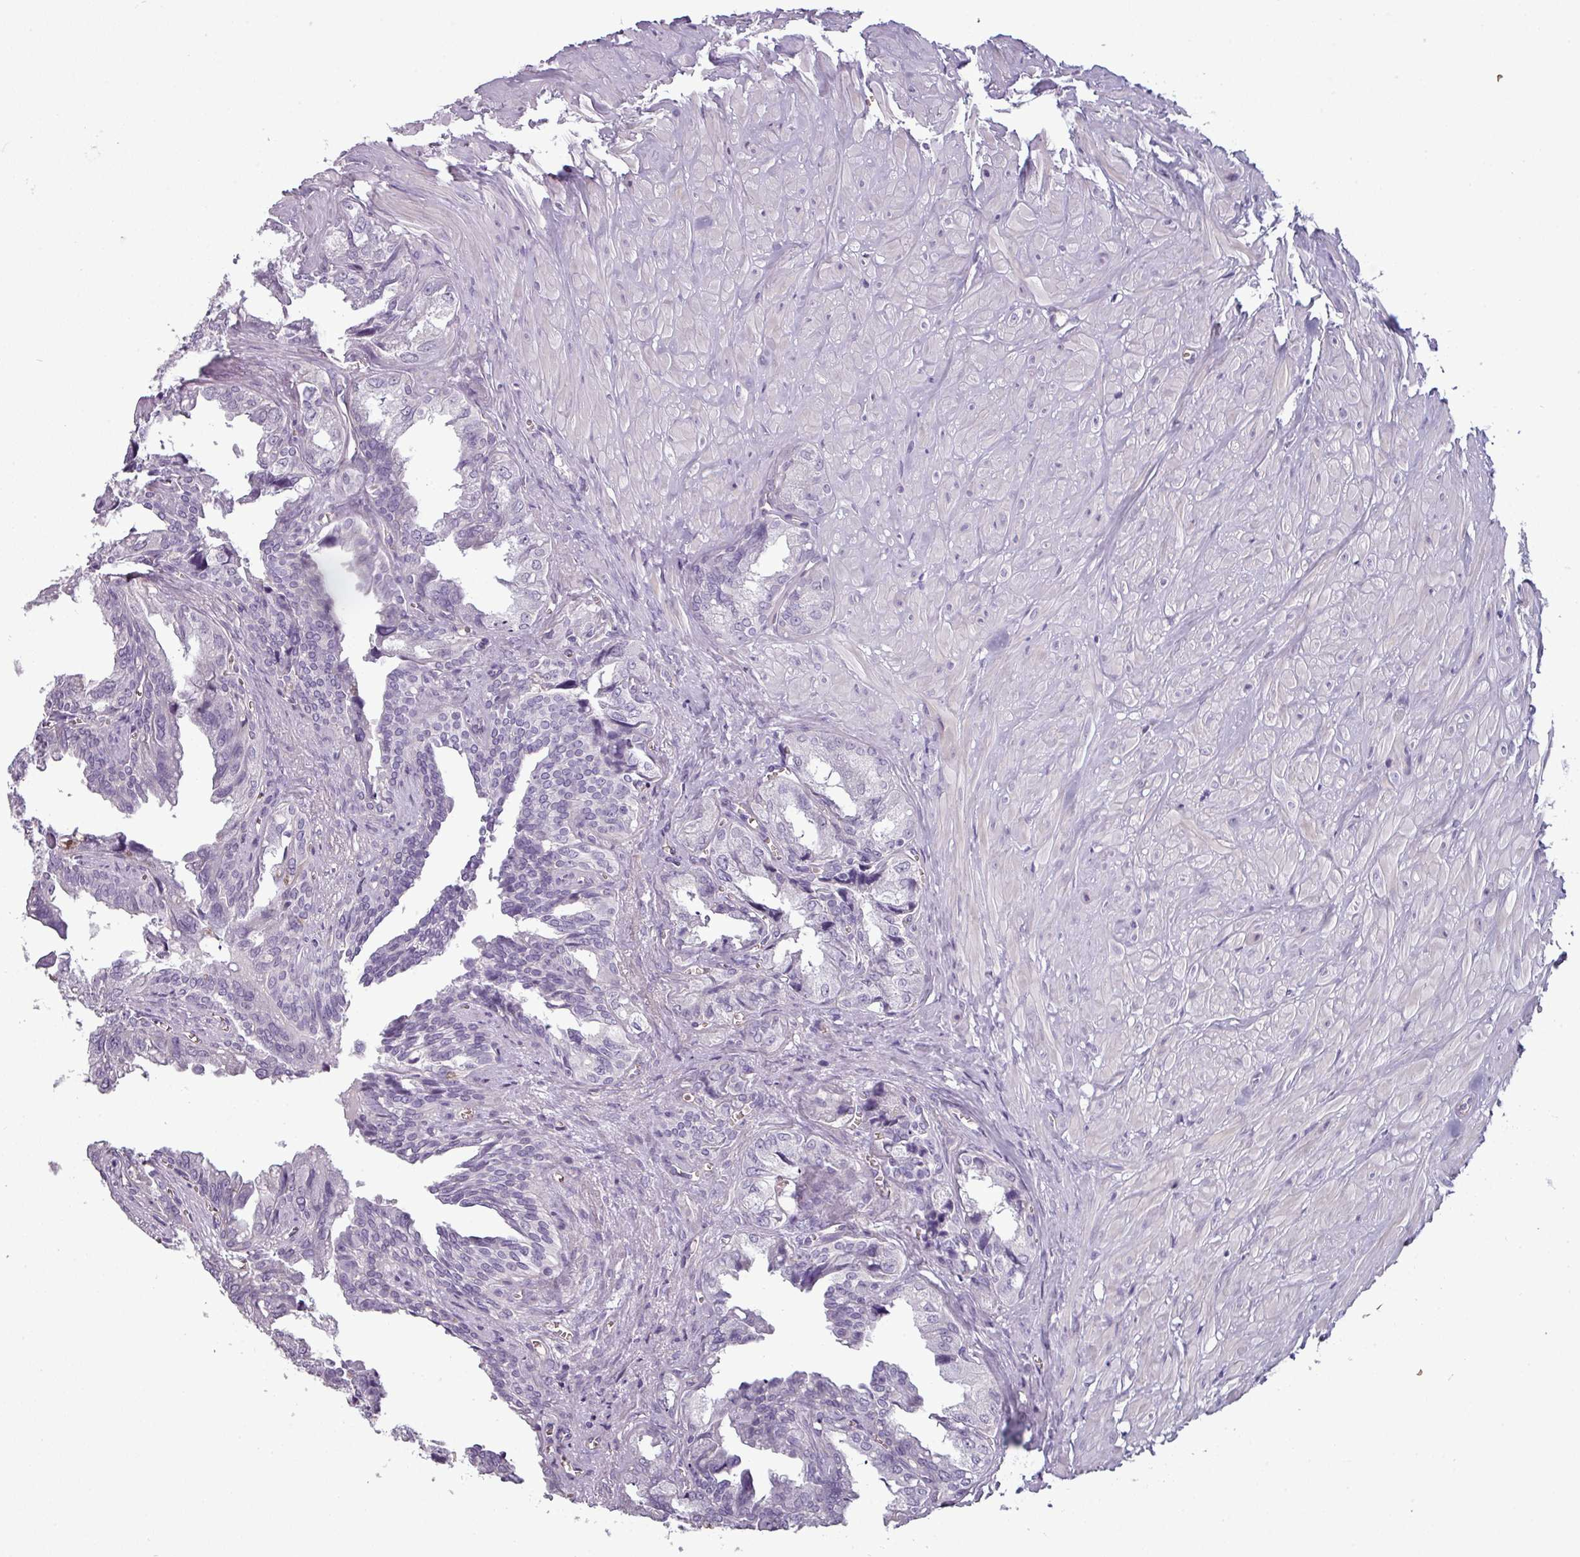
{"staining": {"intensity": "negative", "quantity": "none", "location": "none"}, "tissue": "seminal vesicle", "cell_type": "Glandular cells", "image_type": "normal", "snomed": [{"axis": "morphology", "description": "Normal tissue, NOS"}, {"axis": "topography", "description": "Seminal veicle"}], "caption": "Protein analysis of unremarkable seminal vesicle exhibits no significant staining in glandular cells.", "gene": "AREL1", "patient": {"sex": "male", "age": 67}}